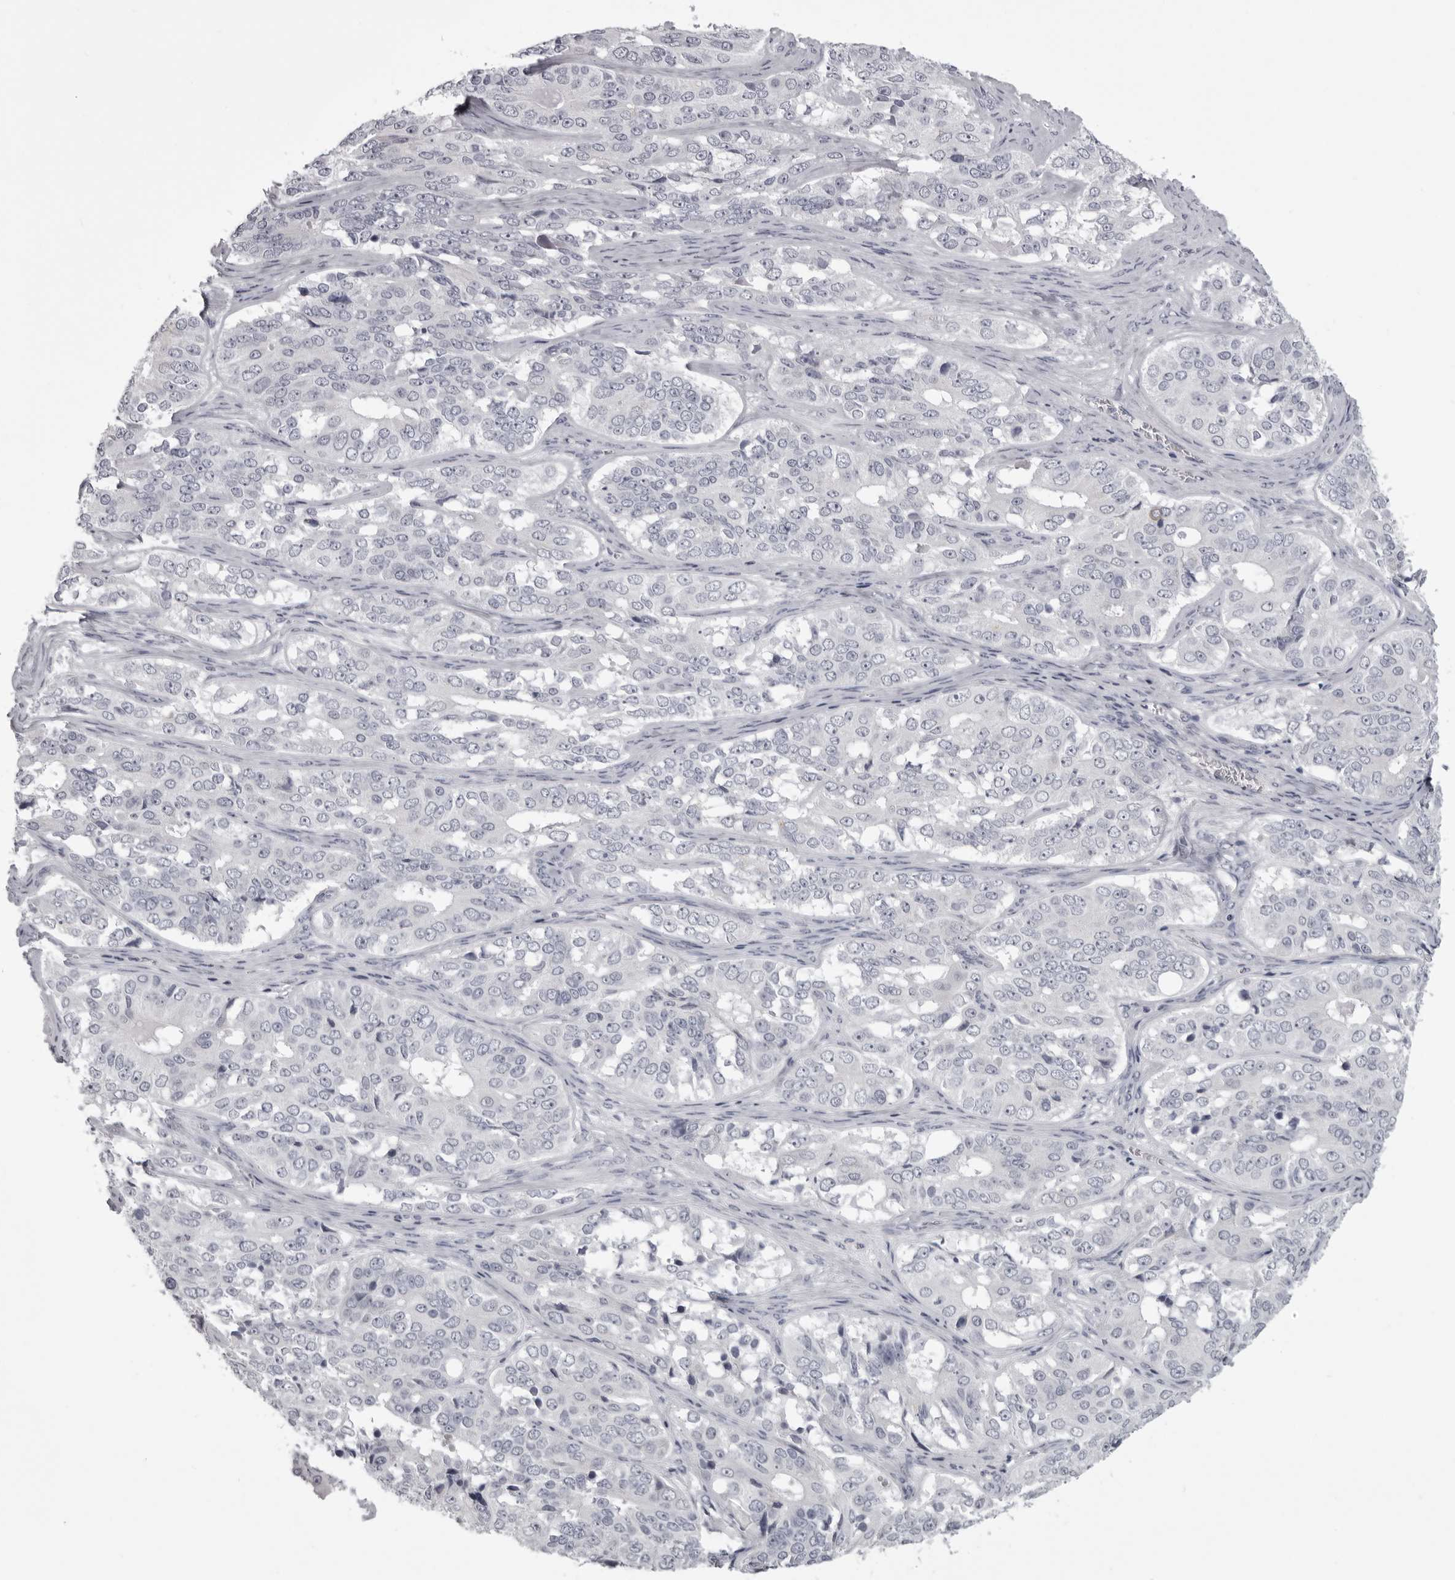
{"staining": {"intensity": "negative", "quantity": "none", "location": "none"}, "tissue": "ovarian cancer", "cell_type": "Tumor cells", "image_type": "cancer", "snomed": [{"axis": "morphology", "description": "Carcinoma, endometroid"}, {"axis": "topography", "description": "Ovary"}], "caption": "The histopathology image demonstrates no significant expression in tumor cells of endometroid carcinoma (ovarian). (IHC, brightfield microscopy, high magnification).", "gene": "EPHA10", "patient": {"sex": "female", "age": 51}}